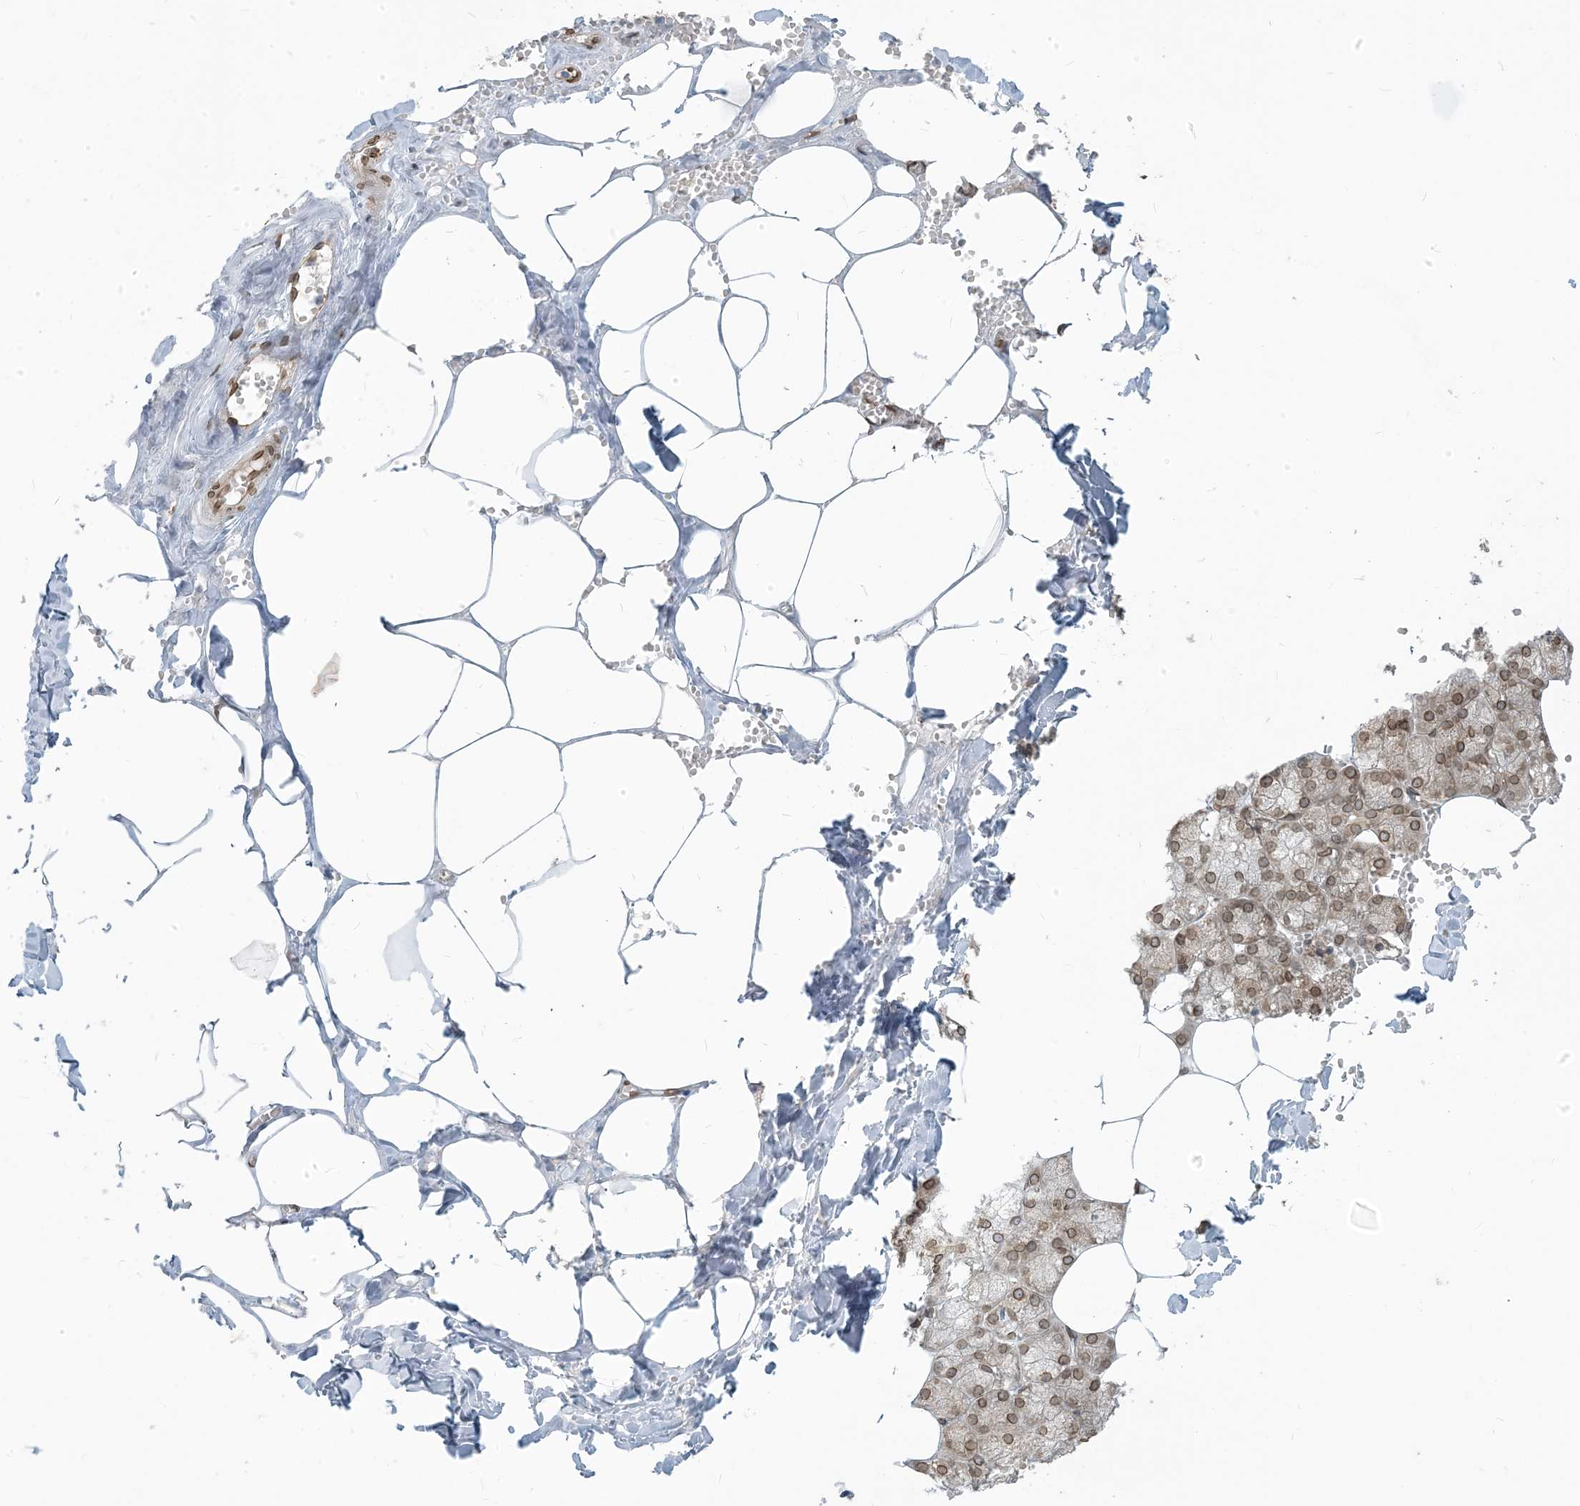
{"staining": {"intensity": "moderate", "quantity": ">75%", "location": "cytoplasmic/membranous,nuclear"}, "tissue": "salivary gland", "cell_type": "Glandular cells", "image_type": "normal", "snomed": [{"axis": "morphology", "description": "Normal tissue, NOS"}, {"axis": "topography", "description": "Salivary gland"}], "caption": "Moderate cytoplasmic/membranous,nuclear protein staining is appreciated in about >75% of glandular cells in salivary gland.", "gene": "WWP1", "patient": {"sex": "male", "age": 62}}